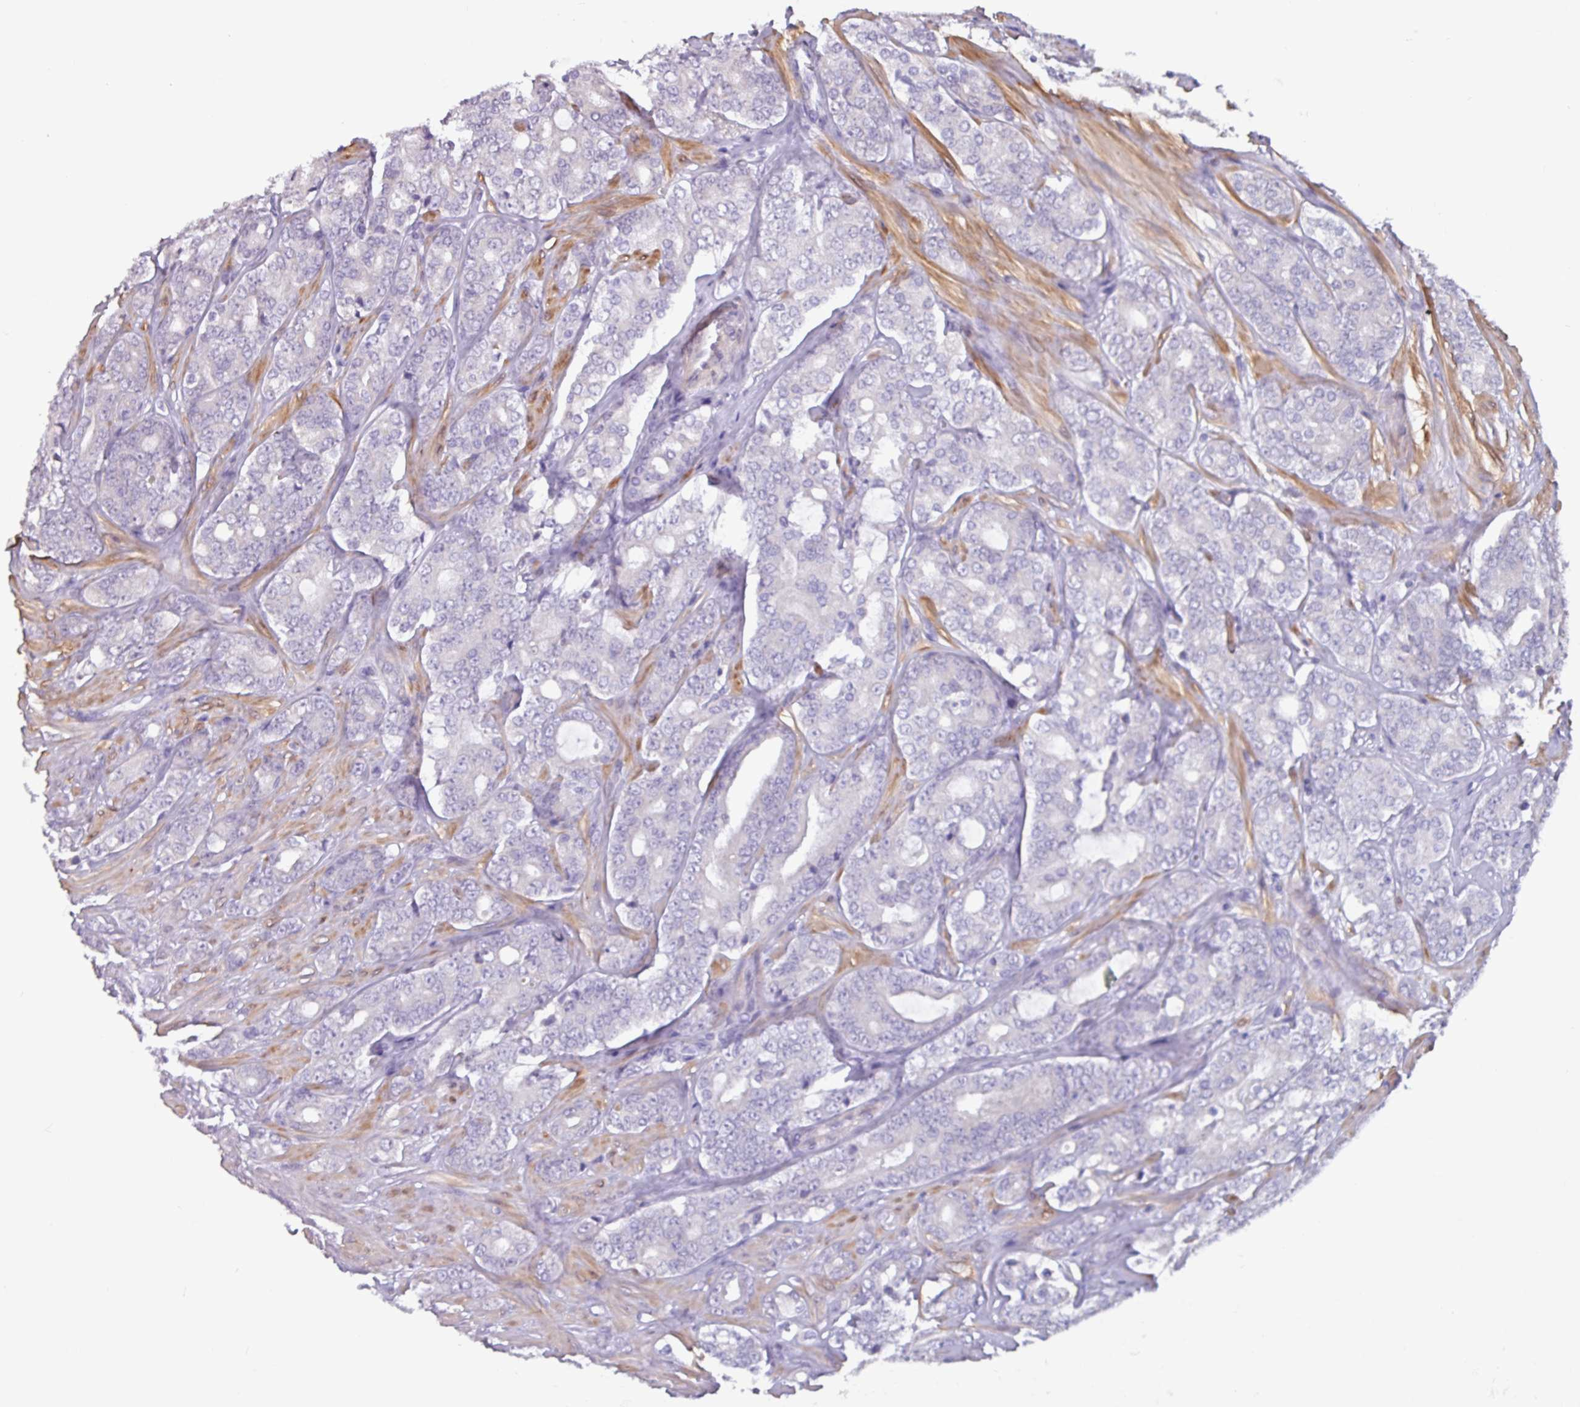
{"staining": {"intensity": "negative", "quantity": "none", "location": "none"}, "tissue": "prostate cancer", "cell_type": "Tumor cells", "image_type": "cancer", "snomed": [{"axis": "morphology", "description": "Adenocarcinoma, High grade"}, {"axis": "topography", "description": "Prostate"}], "caption": "Immunohistochemical staining of prostate cancer (high-grade adenocarcinoma) demonstrates no significant expression in tumor cells.", "gene": "OTX1", "patient": {"sex": "male", "age": 62}}